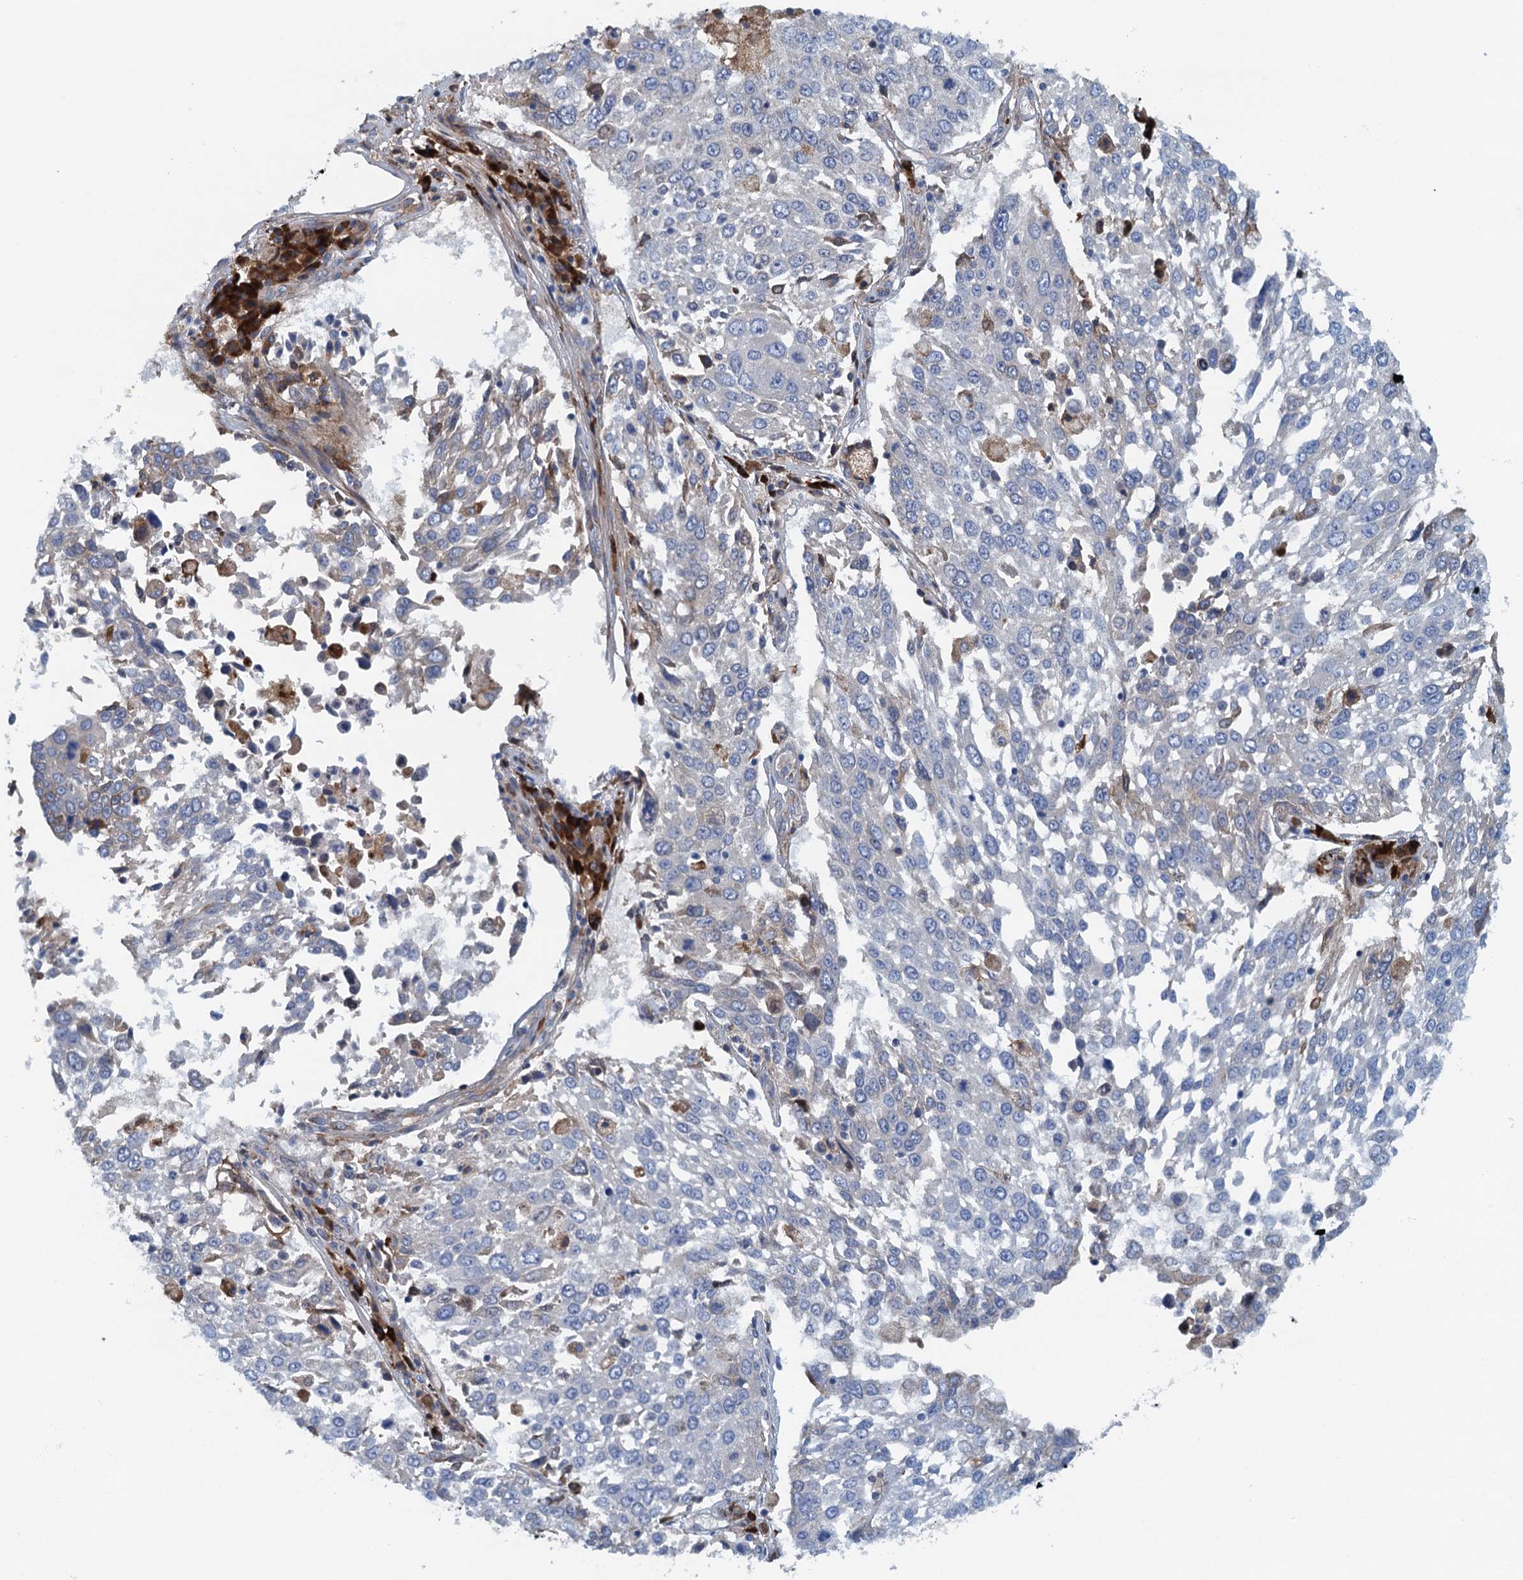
{"staining": {"intensity": "negative", "quantity": "none", "location": "none"}, "tissue": "lung cancer", "cell_type": "Tumor cells", "image_type": "cancer", "snomed": [{"axis": "morphology", "description": "Squamous cell carcinoma, NOS"}, {"axis": "topography", "description": "Lung"}], "caption": "The image shows no staining of tumor cells in lung cancer.", "gene": "MYDGF", "patient": {"sex": "male", "age": 65}}